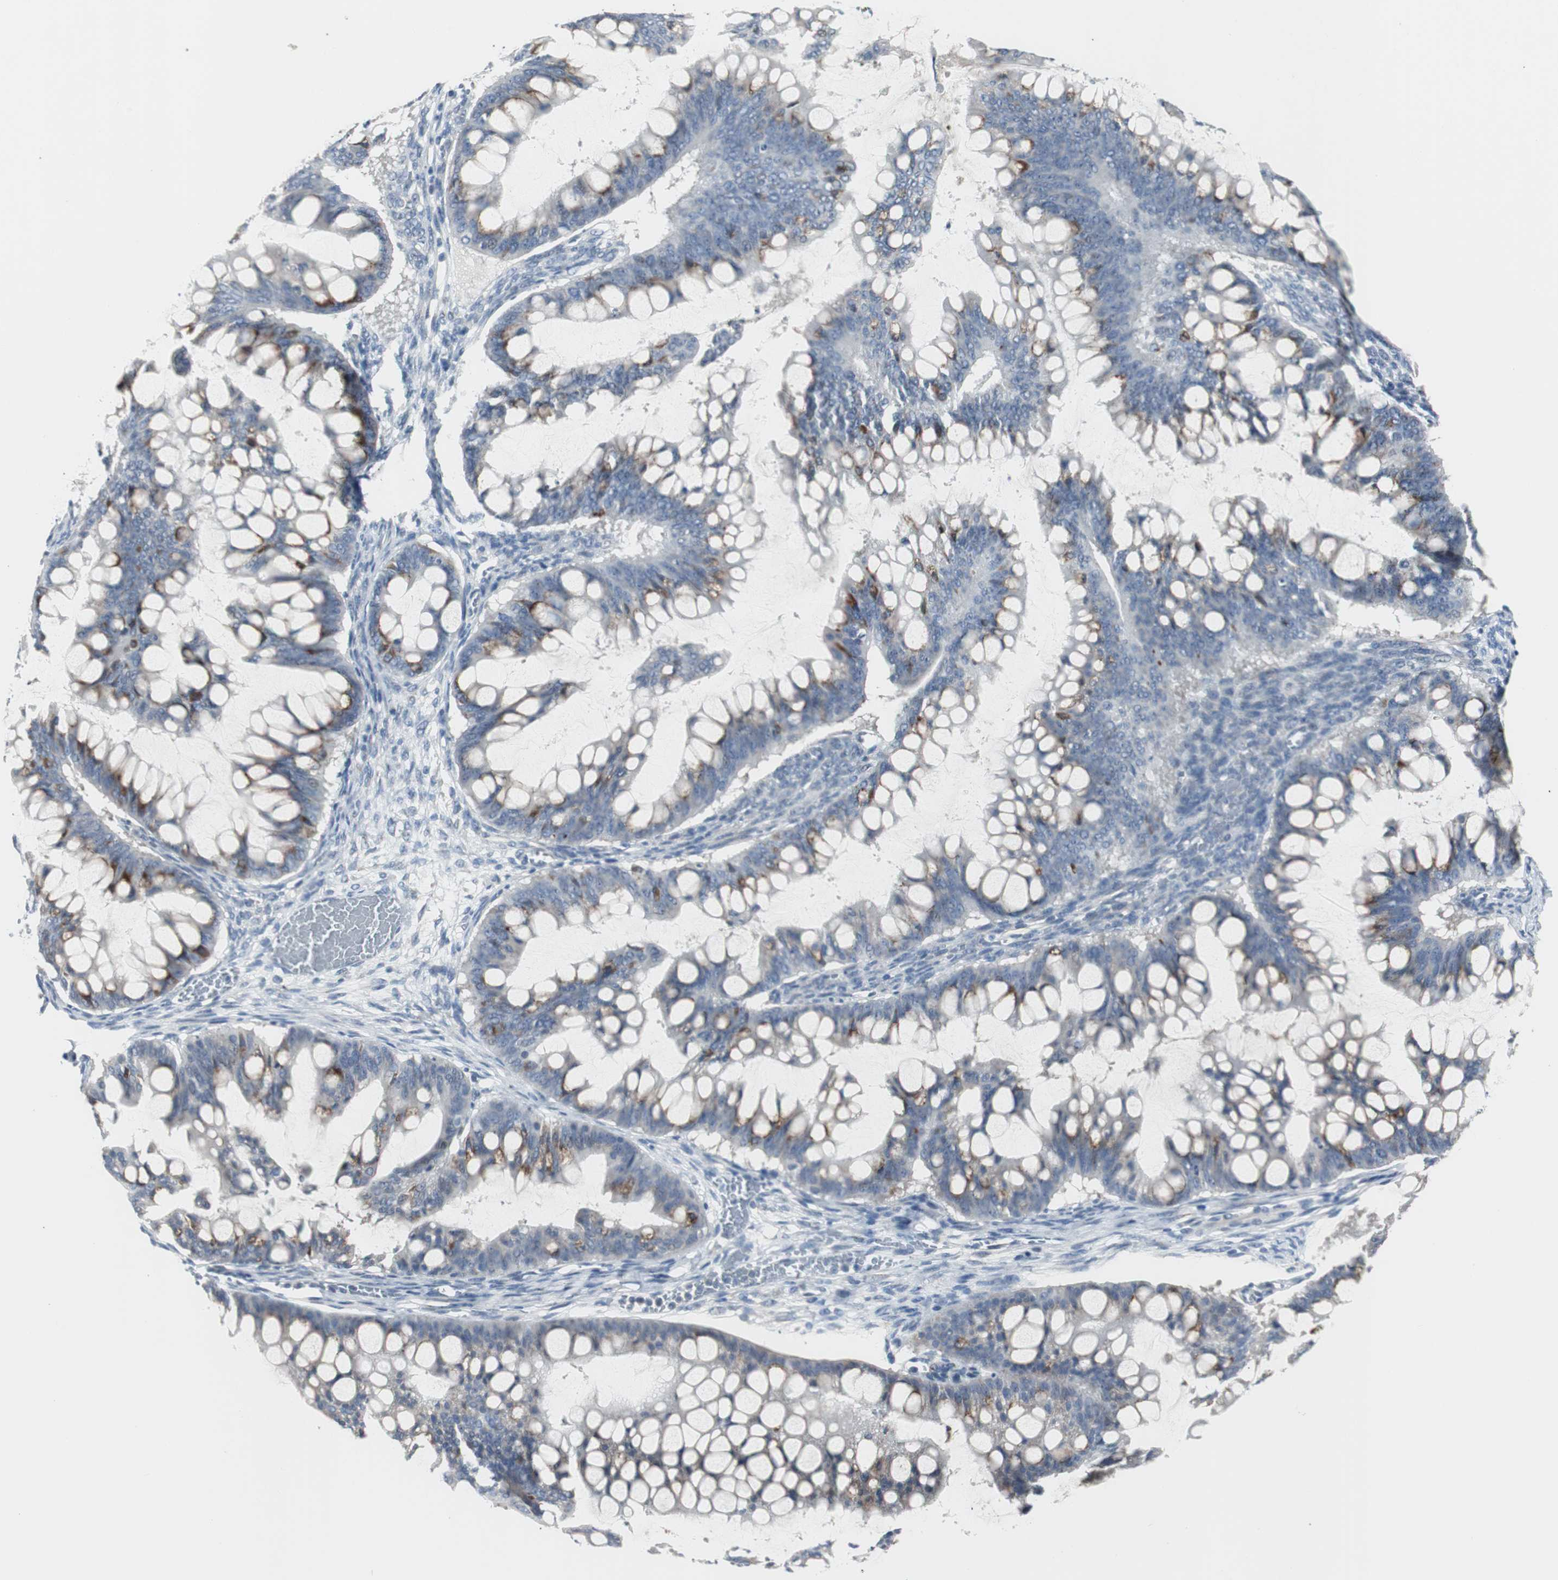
{"staining": {"intensity": "moderate", "quantity": "25%-75%", "location": "cytoplasmic/membranous"}, "tissue": "ovarian cancer", "cell_type": "Tumor cells", "image_type": "cancer", "snomed": [{"axis": "morphology", "description": "Cystadenocarcinoma, mucinous, NOS"}, {"axis": "topography", "description": "Ovary"}], "caption": "Immunohistochemistry (IHC) of ovarian cancer displays medium levels of moderate cytoplasmic/membranous positivity in approximately 25%-75% of tumor cells.", "gene": "SOX30", "patient": {"sex": "female", "age": 73}}